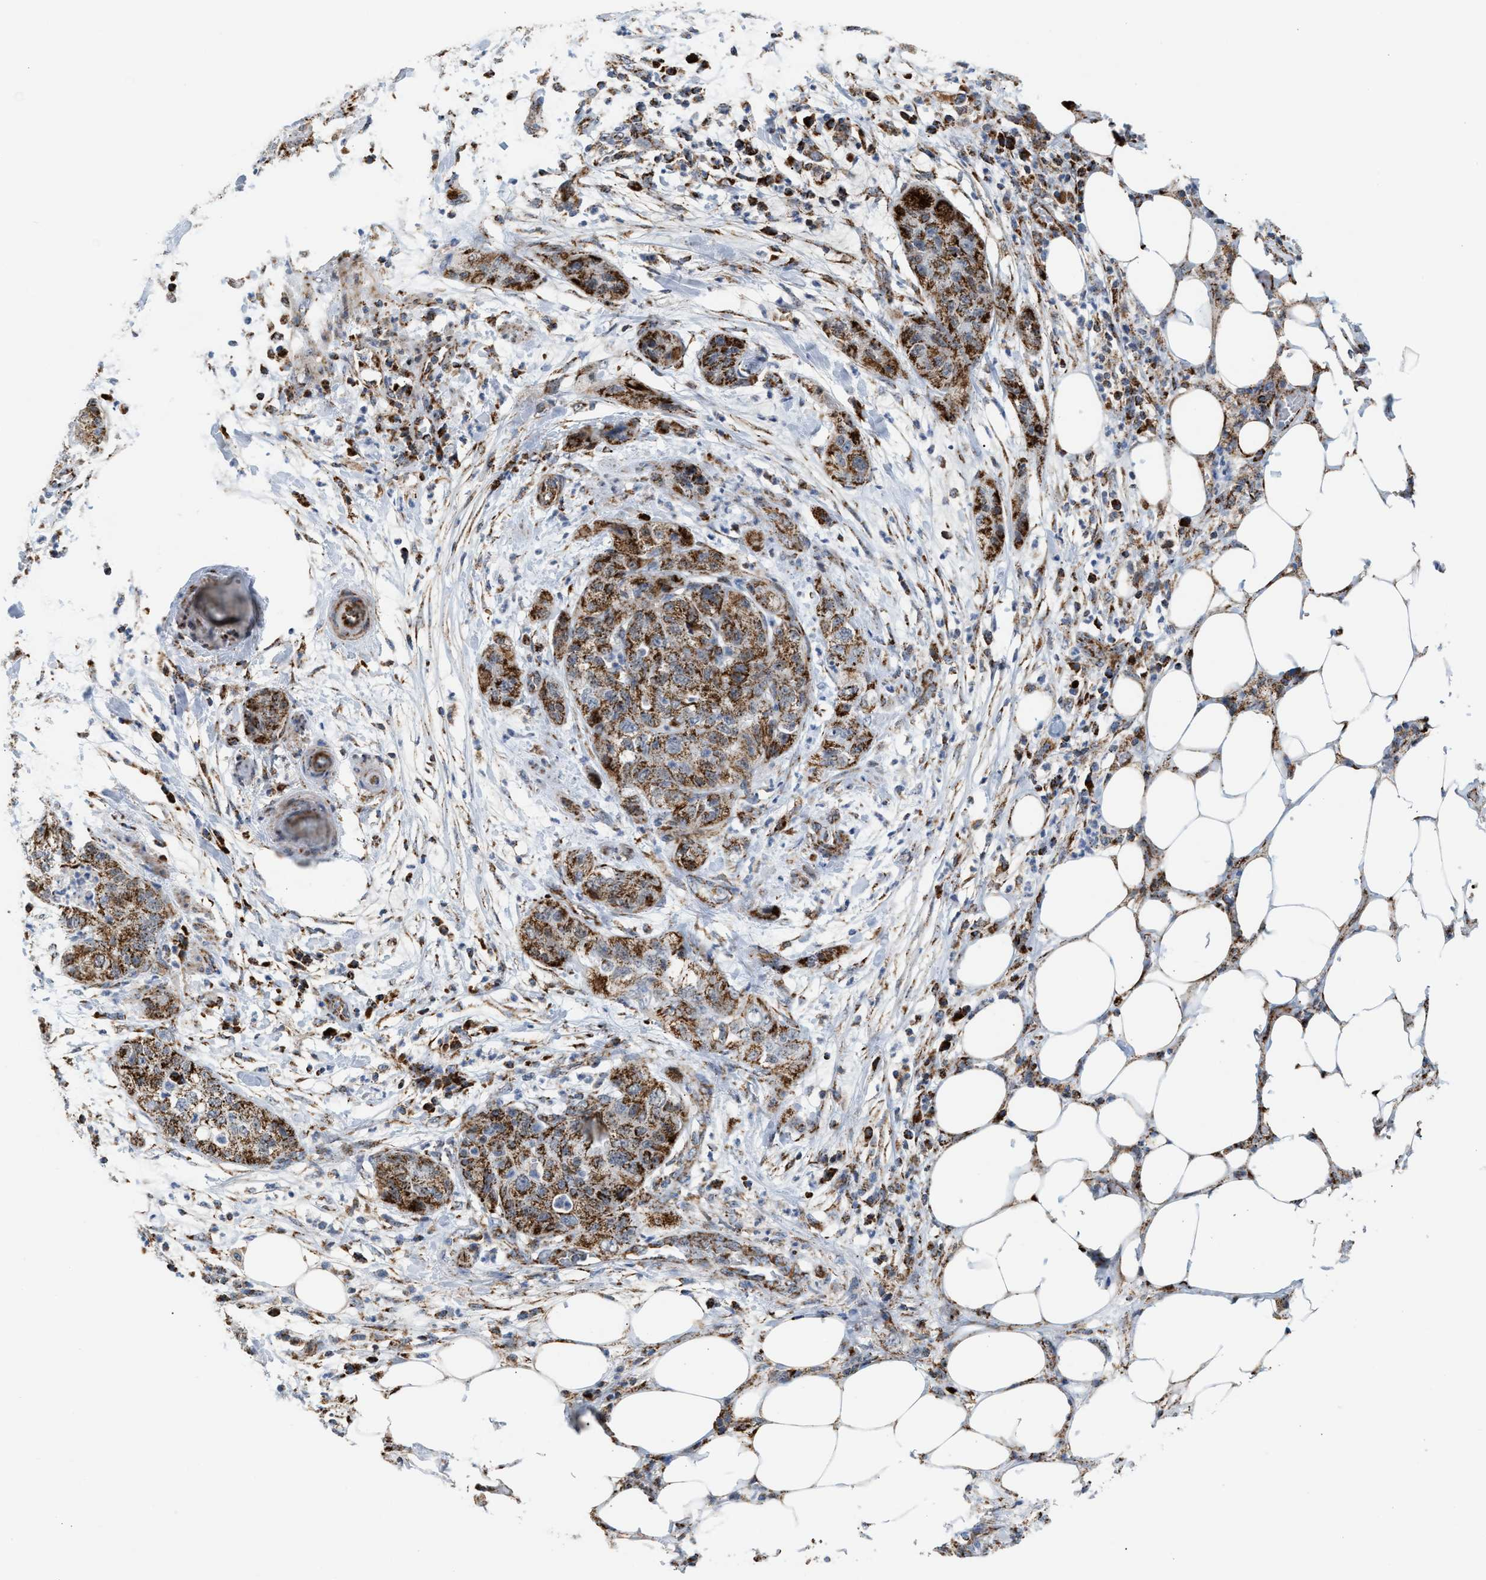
{"staining": {"intensity": "strong", "quantity": ">75%", "location": "cytoplasmic/membranous"}, "tissue": "pancreatic cancer", "cell_type": "Tumor cells", "image_type": "cancer", "snomed": [{"axis": "morphology", "description": "Adenocarcinoma, NOS"}, {"axis": "topography", "description": "Pancreas"}], "caption": "This image displays IHC staining of pancreatic cancer, with high strong cytoplasmic/membranous positivity in approximately >75% of tumor cells.", "gene": "PMPCA", "patient": {"sex": "female", "age": 78}}